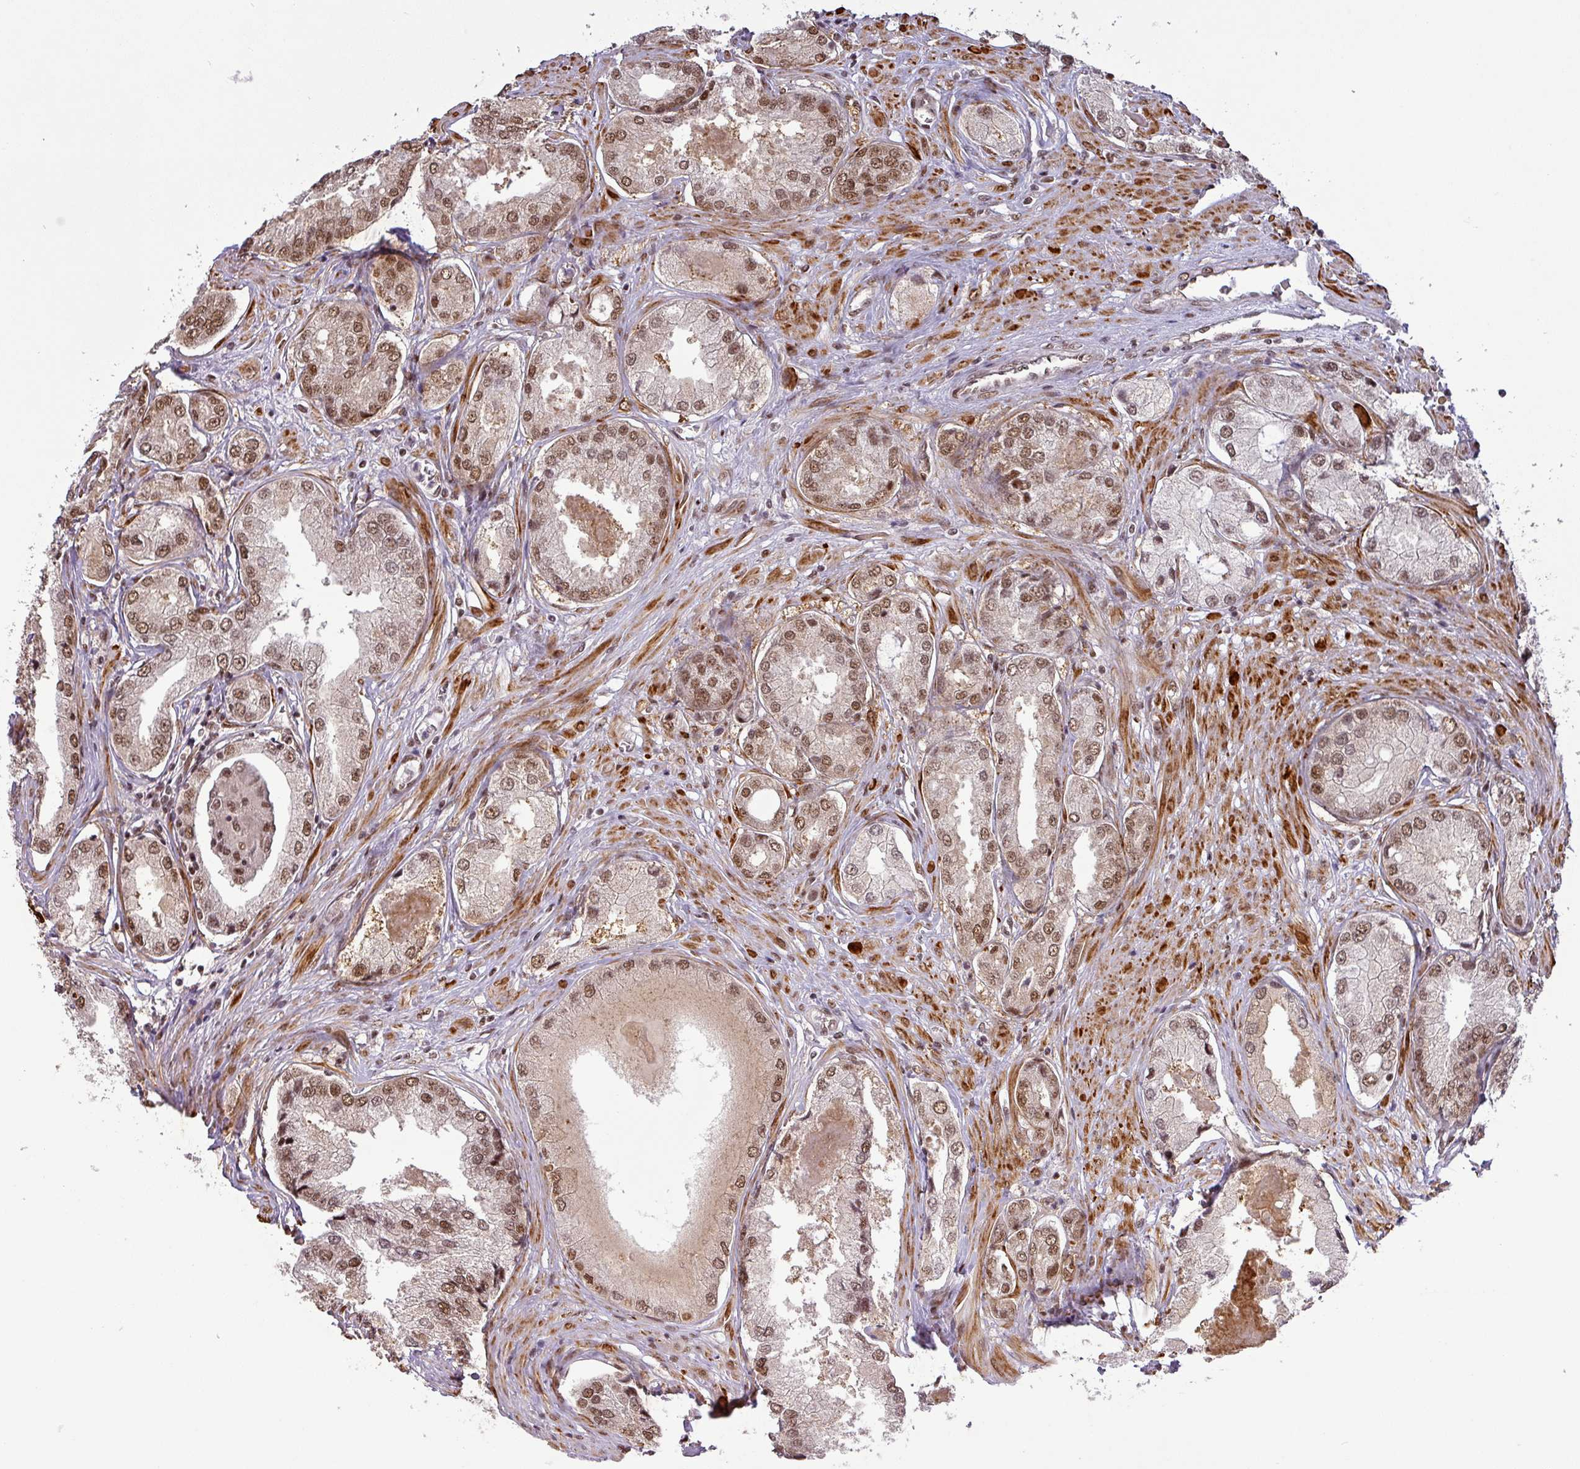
{"staining": {"intensity": "moderate", "quantity": ">75%", "location": "nuclear"}, "tissue": "prostate cancer", "cell_type": "Tumor cells", "image_type": "cancer", "snomed": [{"axis": "morphology", "description": "Adenocarcinoma, Low grade"}, {"axis": "topography", "description": "Prostate"}], "caption": "Low-grade adenocarcinoma (prostate) tissue exhibits moderate nuclear staining in about >75% of tumor cells, visualized by immunohistochemistry.", "gene": "SRSF2", "patient": {"sex": "male", "age": 68}}